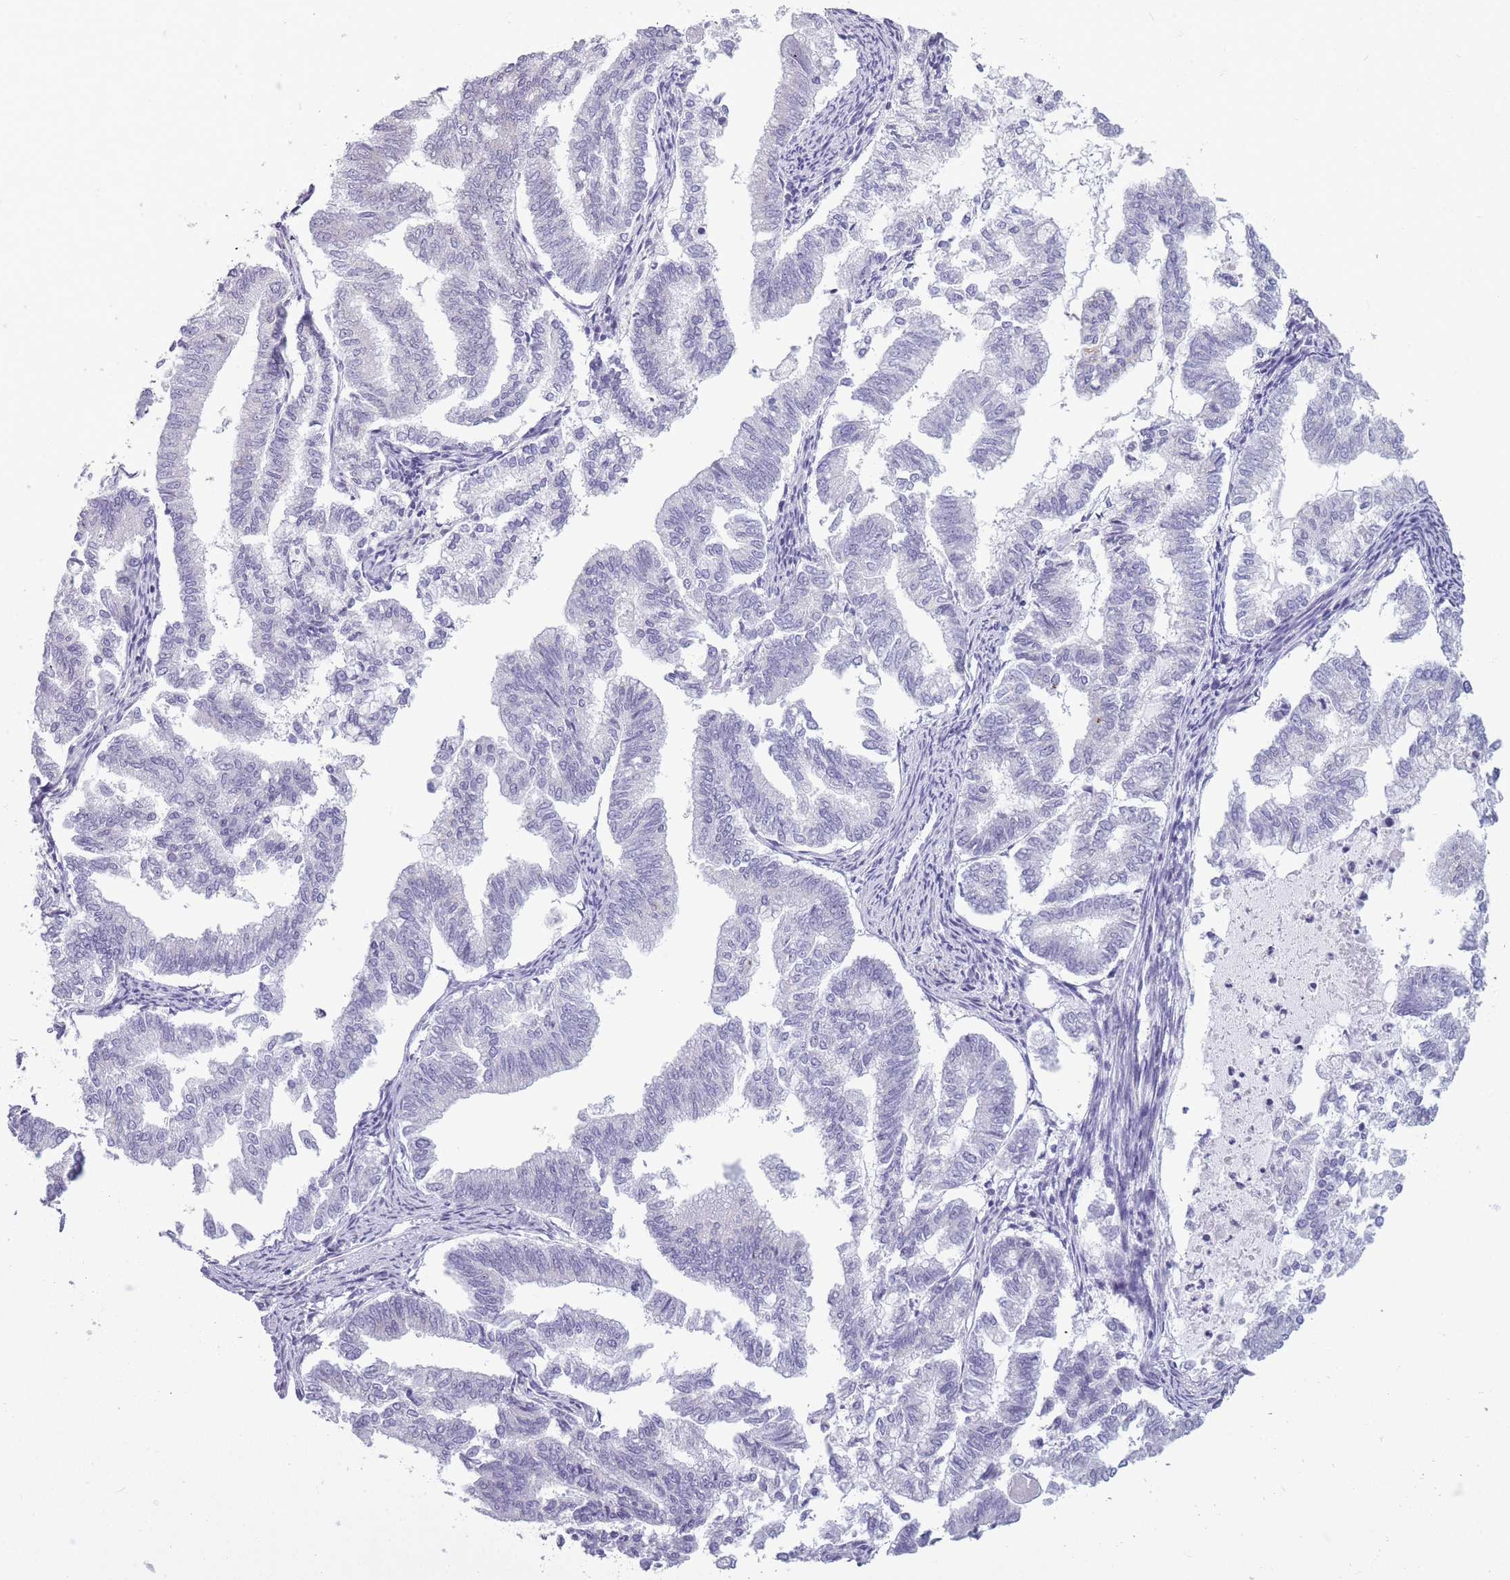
{"staining": {"intensity": "negative", "quantity": "none", "location": "none"}, "tissue": "endometrial cancer", "cell_type": "Tumor cells", "image_type": "cancer", "snomed": [{"axis": "morphology", "description": "Adenocarcinoma, NOS"}, {"axis": "topography", "description": "Endometrium"}], "caption": "This is a micrograph of immunohistochemistry (IHC) staining of endometrial cancer, which shows no expression in tumor cells.", "gene": "GOLGA6D", "patient": {"sex": "female", "age": 79}}